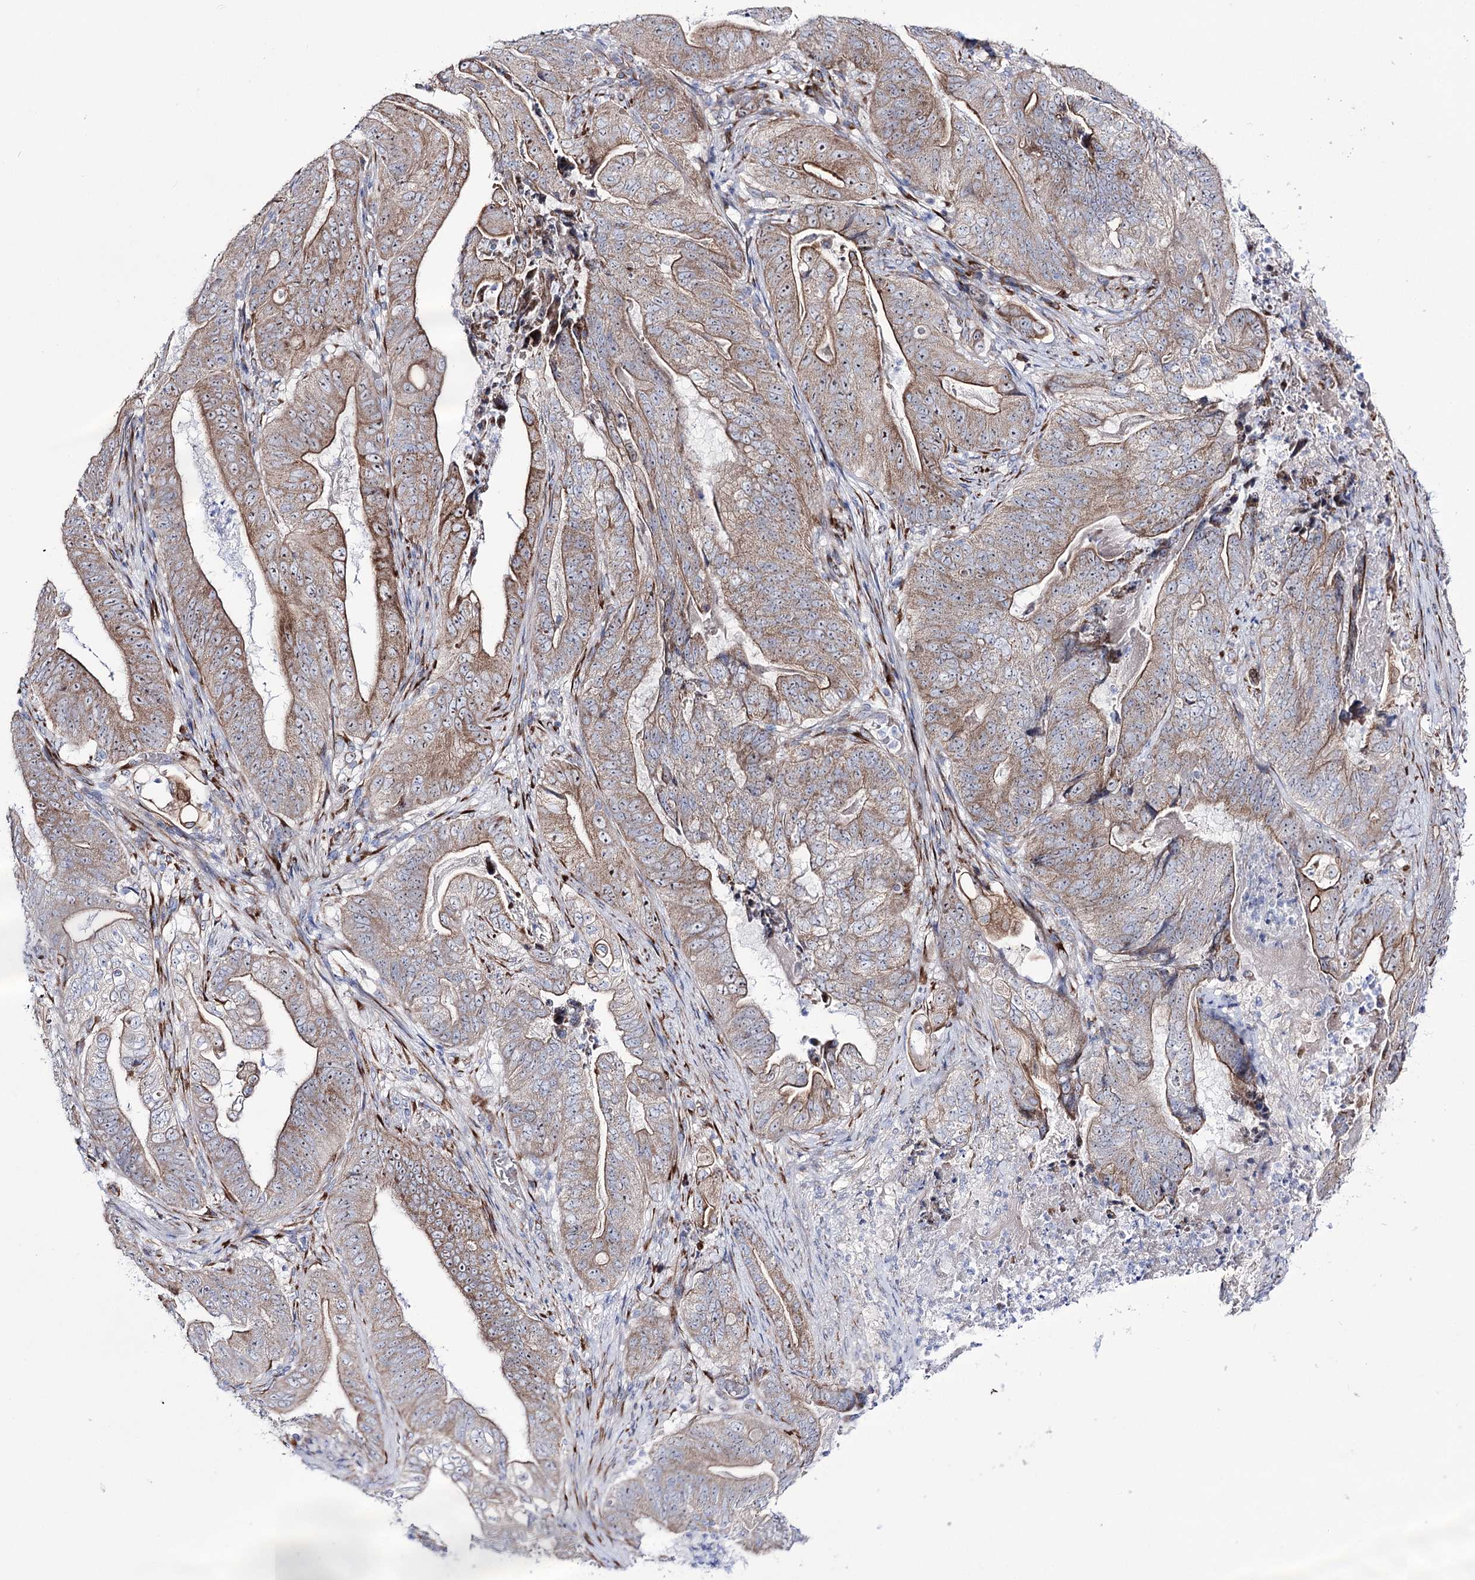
{"staining": {"intensity": "moderate", "quantity": "25%-75%", "location": "cytoplasmic/membranous"}, "tissue": "stomach cancer", "cell_type": "Tumor cells", "image_type": "cancer", "snomed": [{"axis": "morphology", "description": "Adenocarcinoma, NOS"}, {"axis": "topography", "description": "Stomach"}], "caption": "IHC of stomach cancer exhibits medium levels of moderate cytoplasmic/membranous positivity in about 25%-75% of tumor cells.", "gene": "METTL5", "patient": {"sex": "female", "age": 73}}